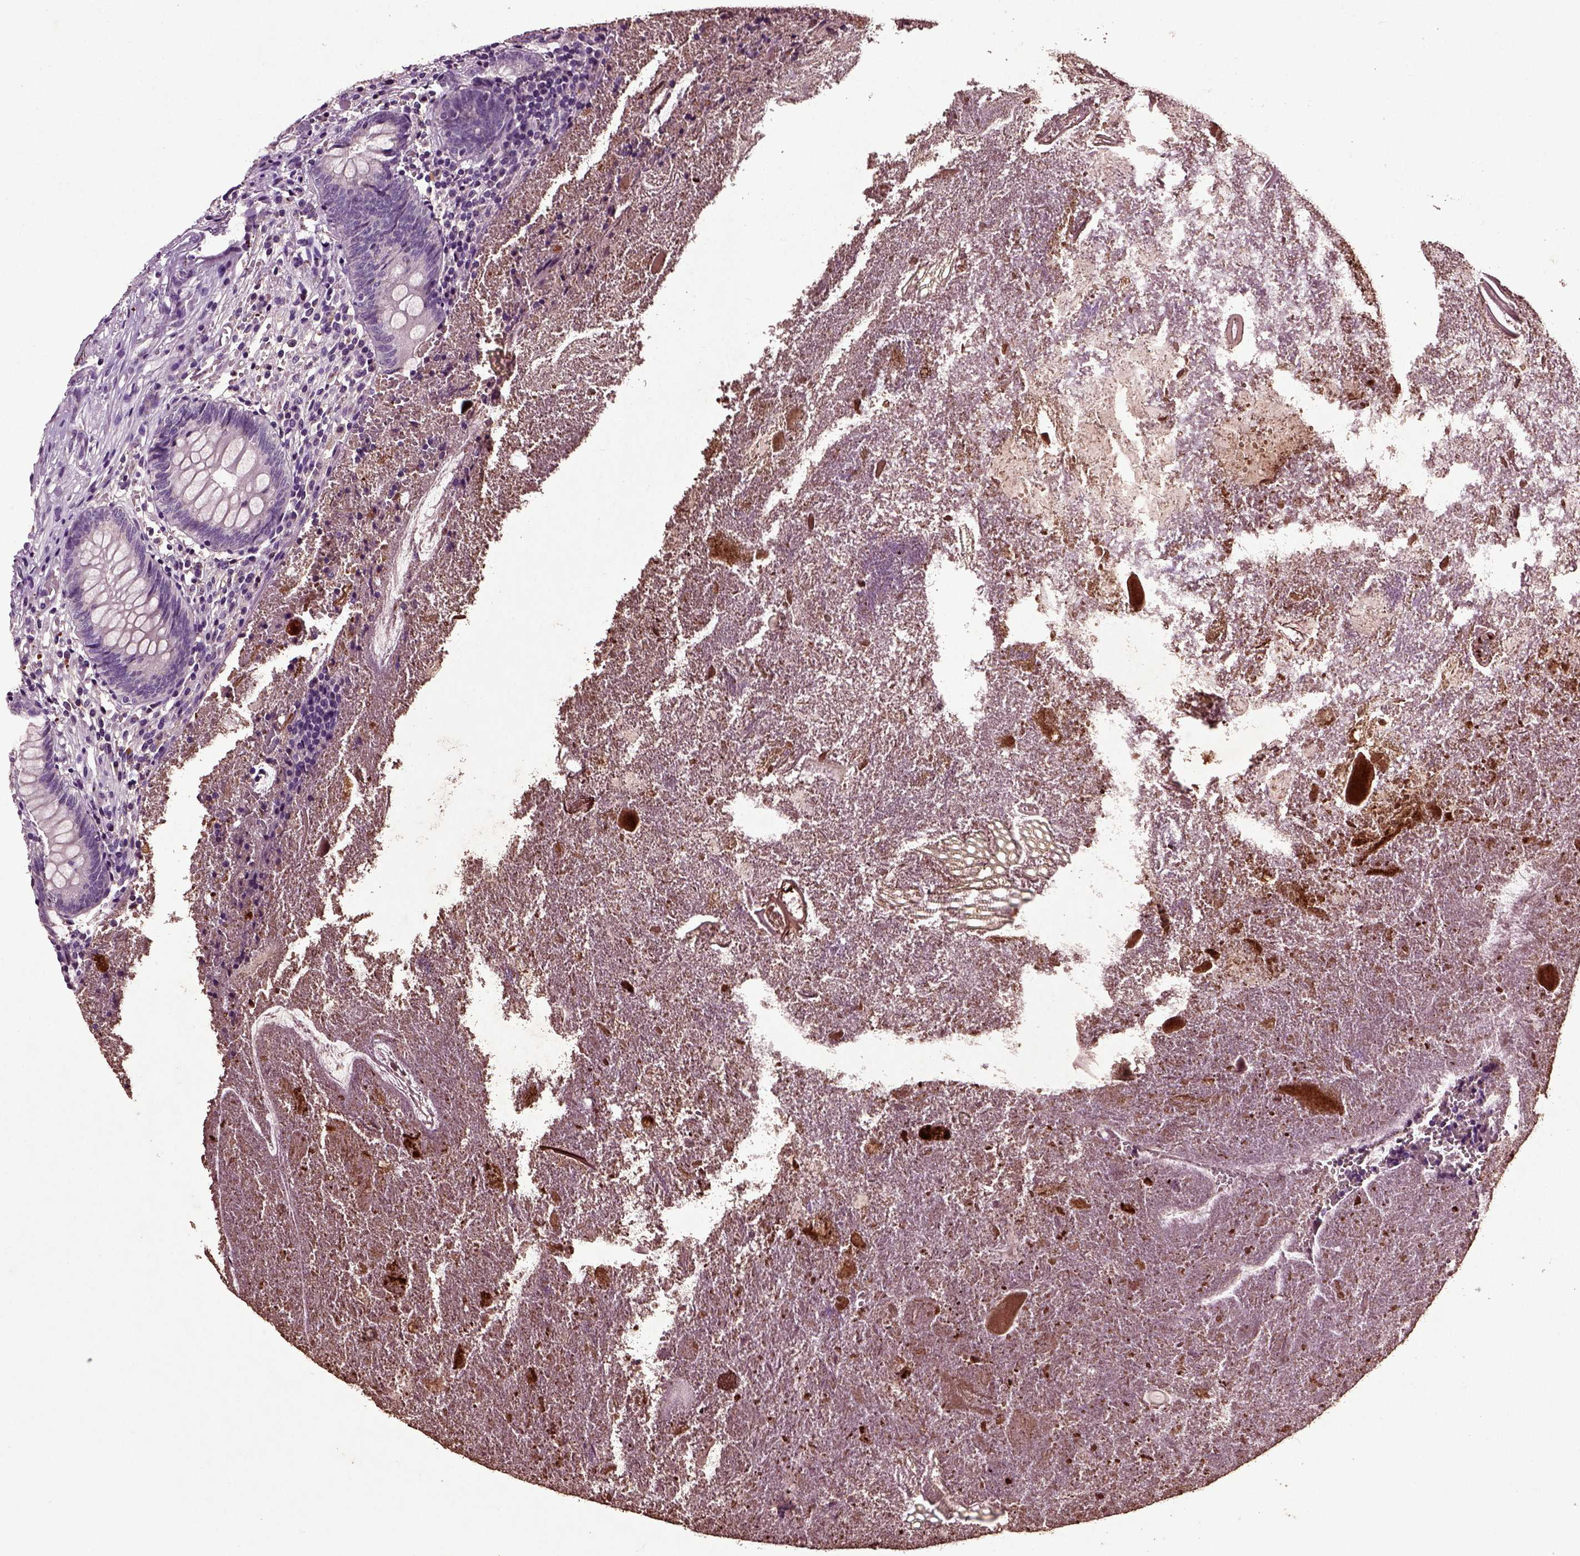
{"staining": {"intensity": "negative", "quantity": "none", "location": "none"}, "tissue": "appendix", "cell_type": "Glandular cells", "image_type": "normal", "snomed": [{"axis": "morphology", "description": "Normal tissue, NOS"}, {"axis": "topography", "description": "Appendix"}], "caption": "Histopathology image shows no significant protein staining in glandular cells of benign appendix.", "gene": "CRHR1", "patient": {"sex": "female", "age": 23}}